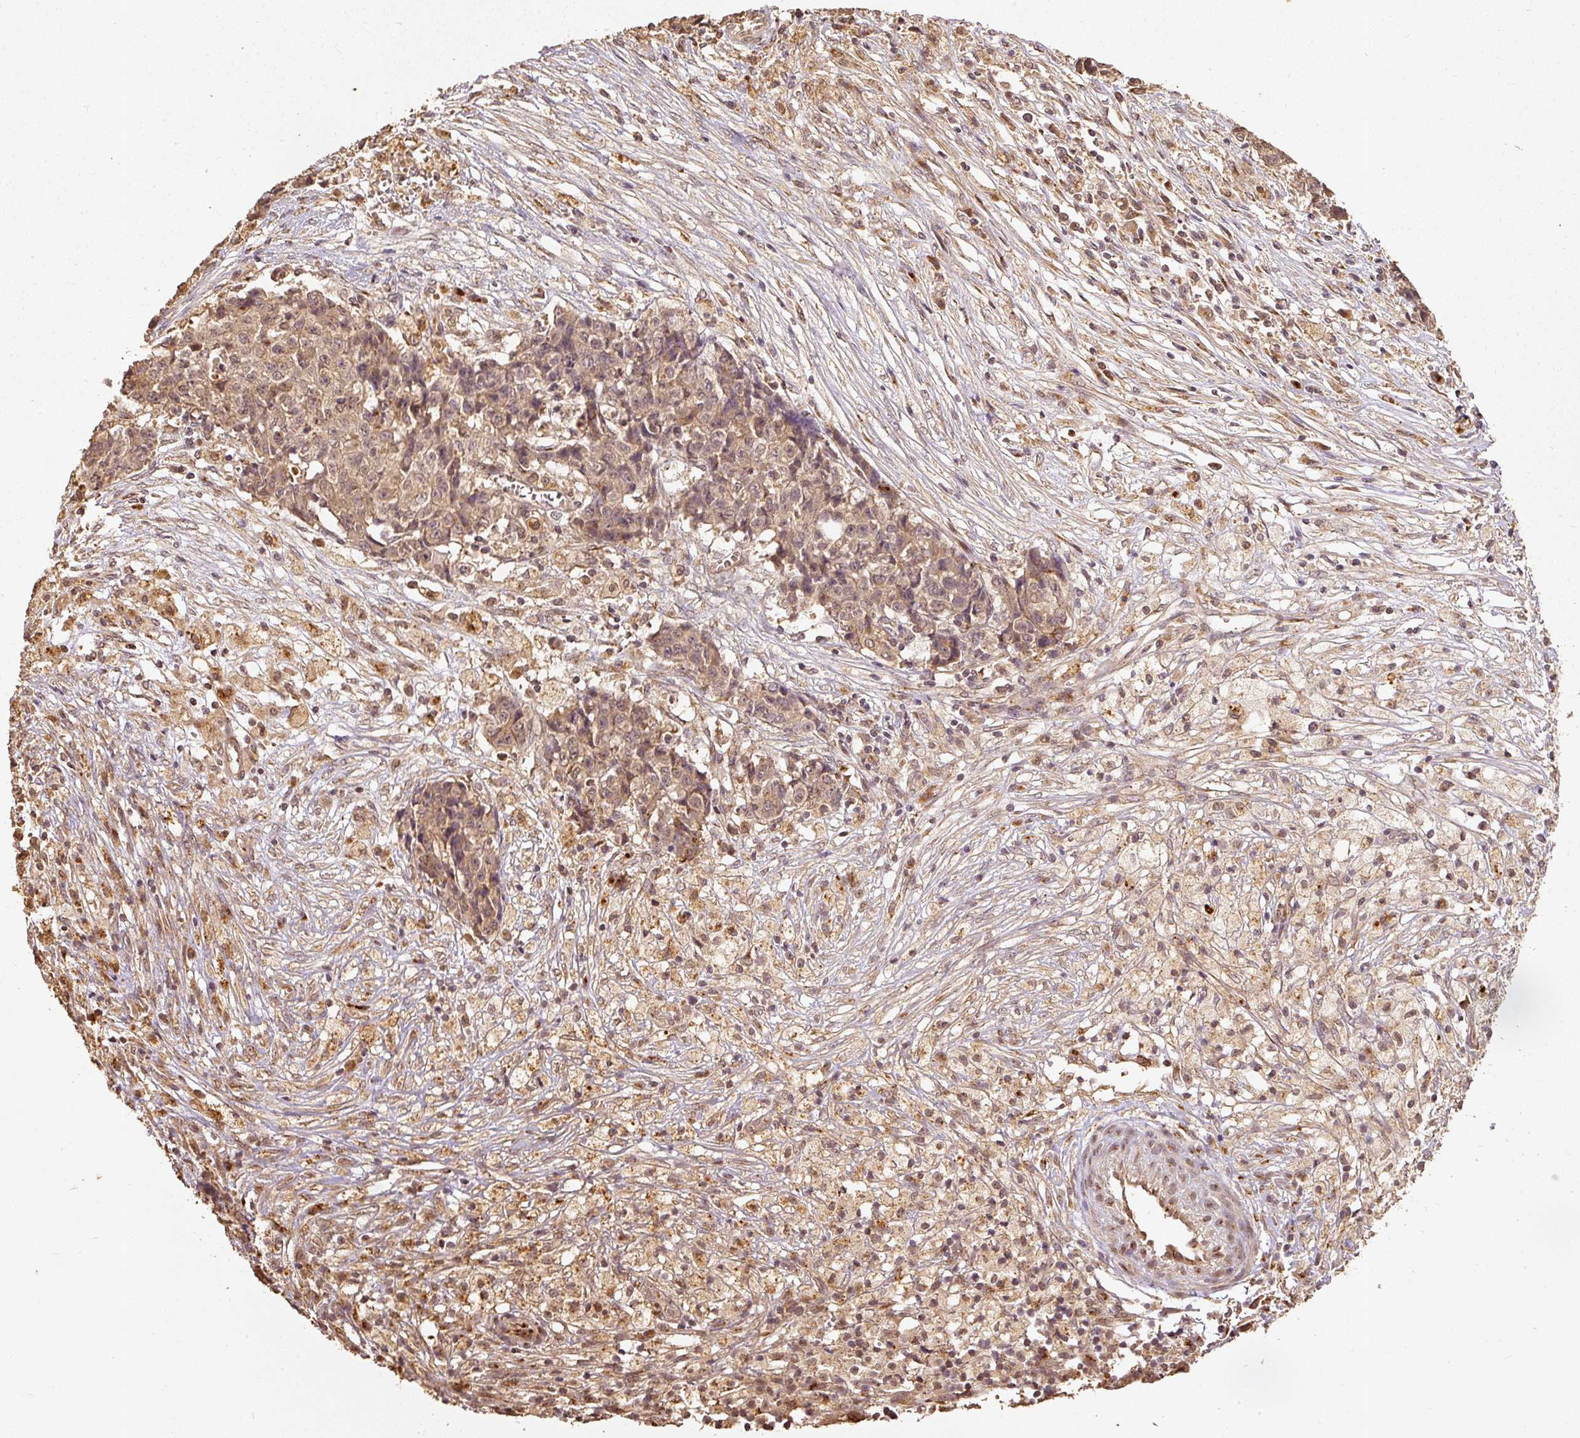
{"staining": {"intensity": "moderate", "quantity": ">75%", "location": "cytoplasmic/membranous"}, "tissue": "ovarian cancer", "cell_type": "Tumor cells", "image_type": "cancer", "snomed": [{"axis": "morphology", "description": "Carcinoma, endometroid"}, {"axis": "topography", "description": "Ovary"}], "caption": "An immunohistochemistry (IHC) photomicrograph of neoplastic tissue is shown. Protein staining in brown labels moderate cytoplasmic/membranous positivity in ovarian cancer (endometroid carcinoma) within tumor cells.", "gene": "FUT8", "patient": {"sex": "female", "age": 42}}